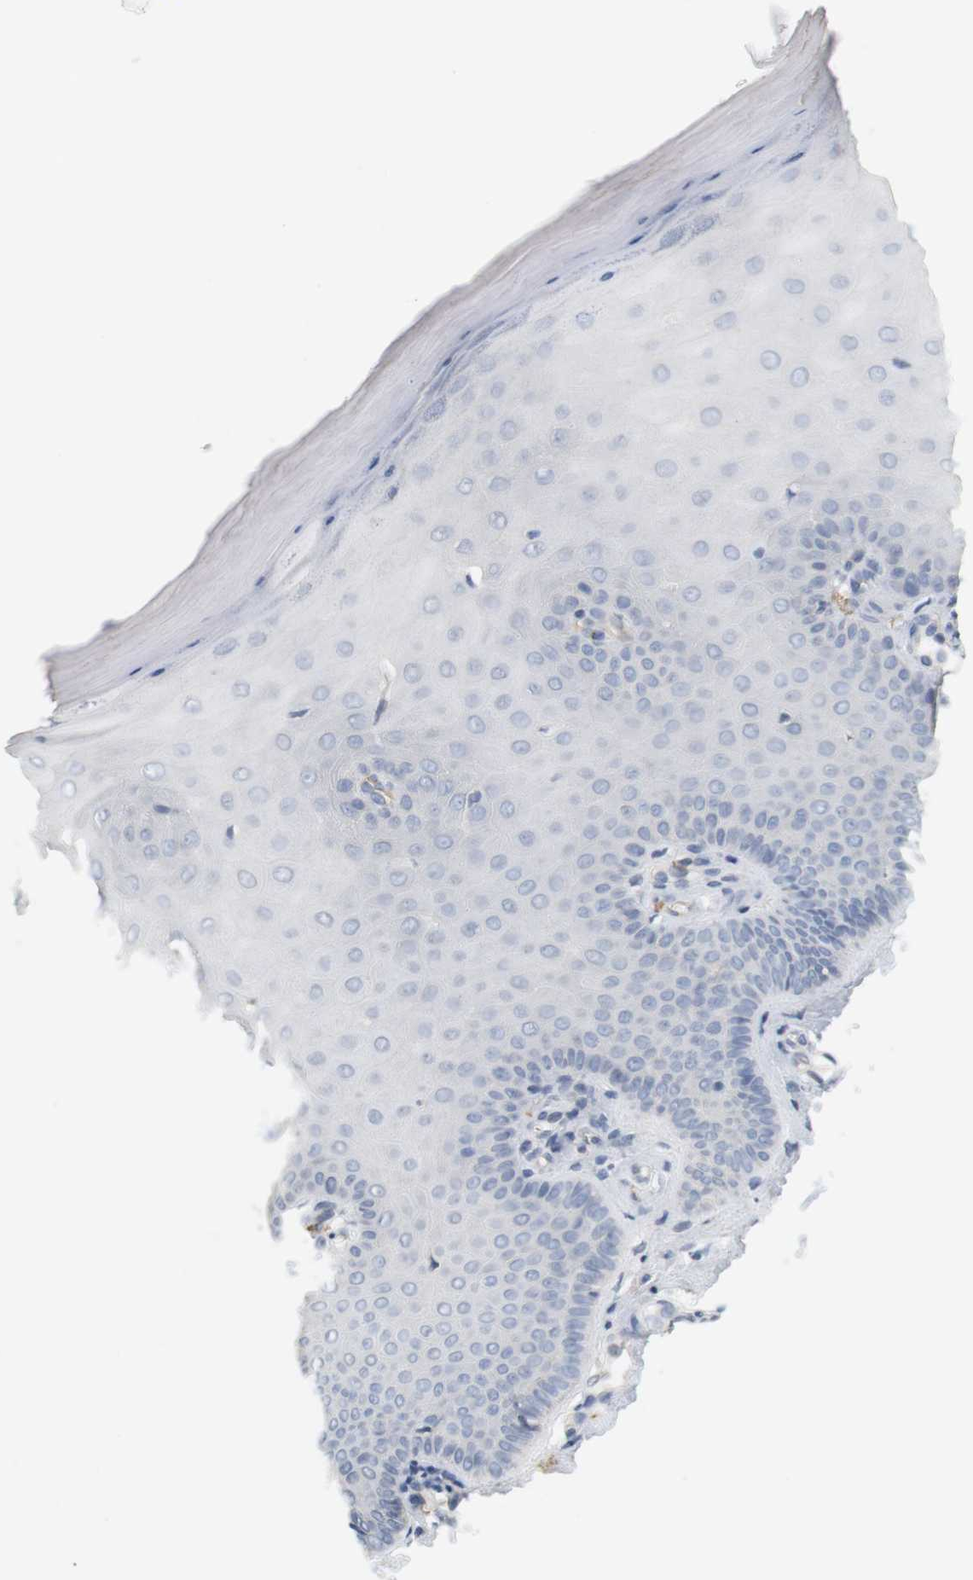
{"staining": {"intensity": "negative", "quantity": "none", "location": "none"}, "tissue": "cervix", "cell_type": "Glandular cells", "image_type": "normal", "snomed": [{"axis": "morphology", "description": "Normal tissue, NOS"}, {"axis": "topography", "description": "Cervix"}], "caption": "This is an immunohistochemistry (IHC) photomicrograph of unremarkable cervix. There is no expression in glandular cells.", "gene": "OSR1", "patient": {"sex": "female", "age": 55}}